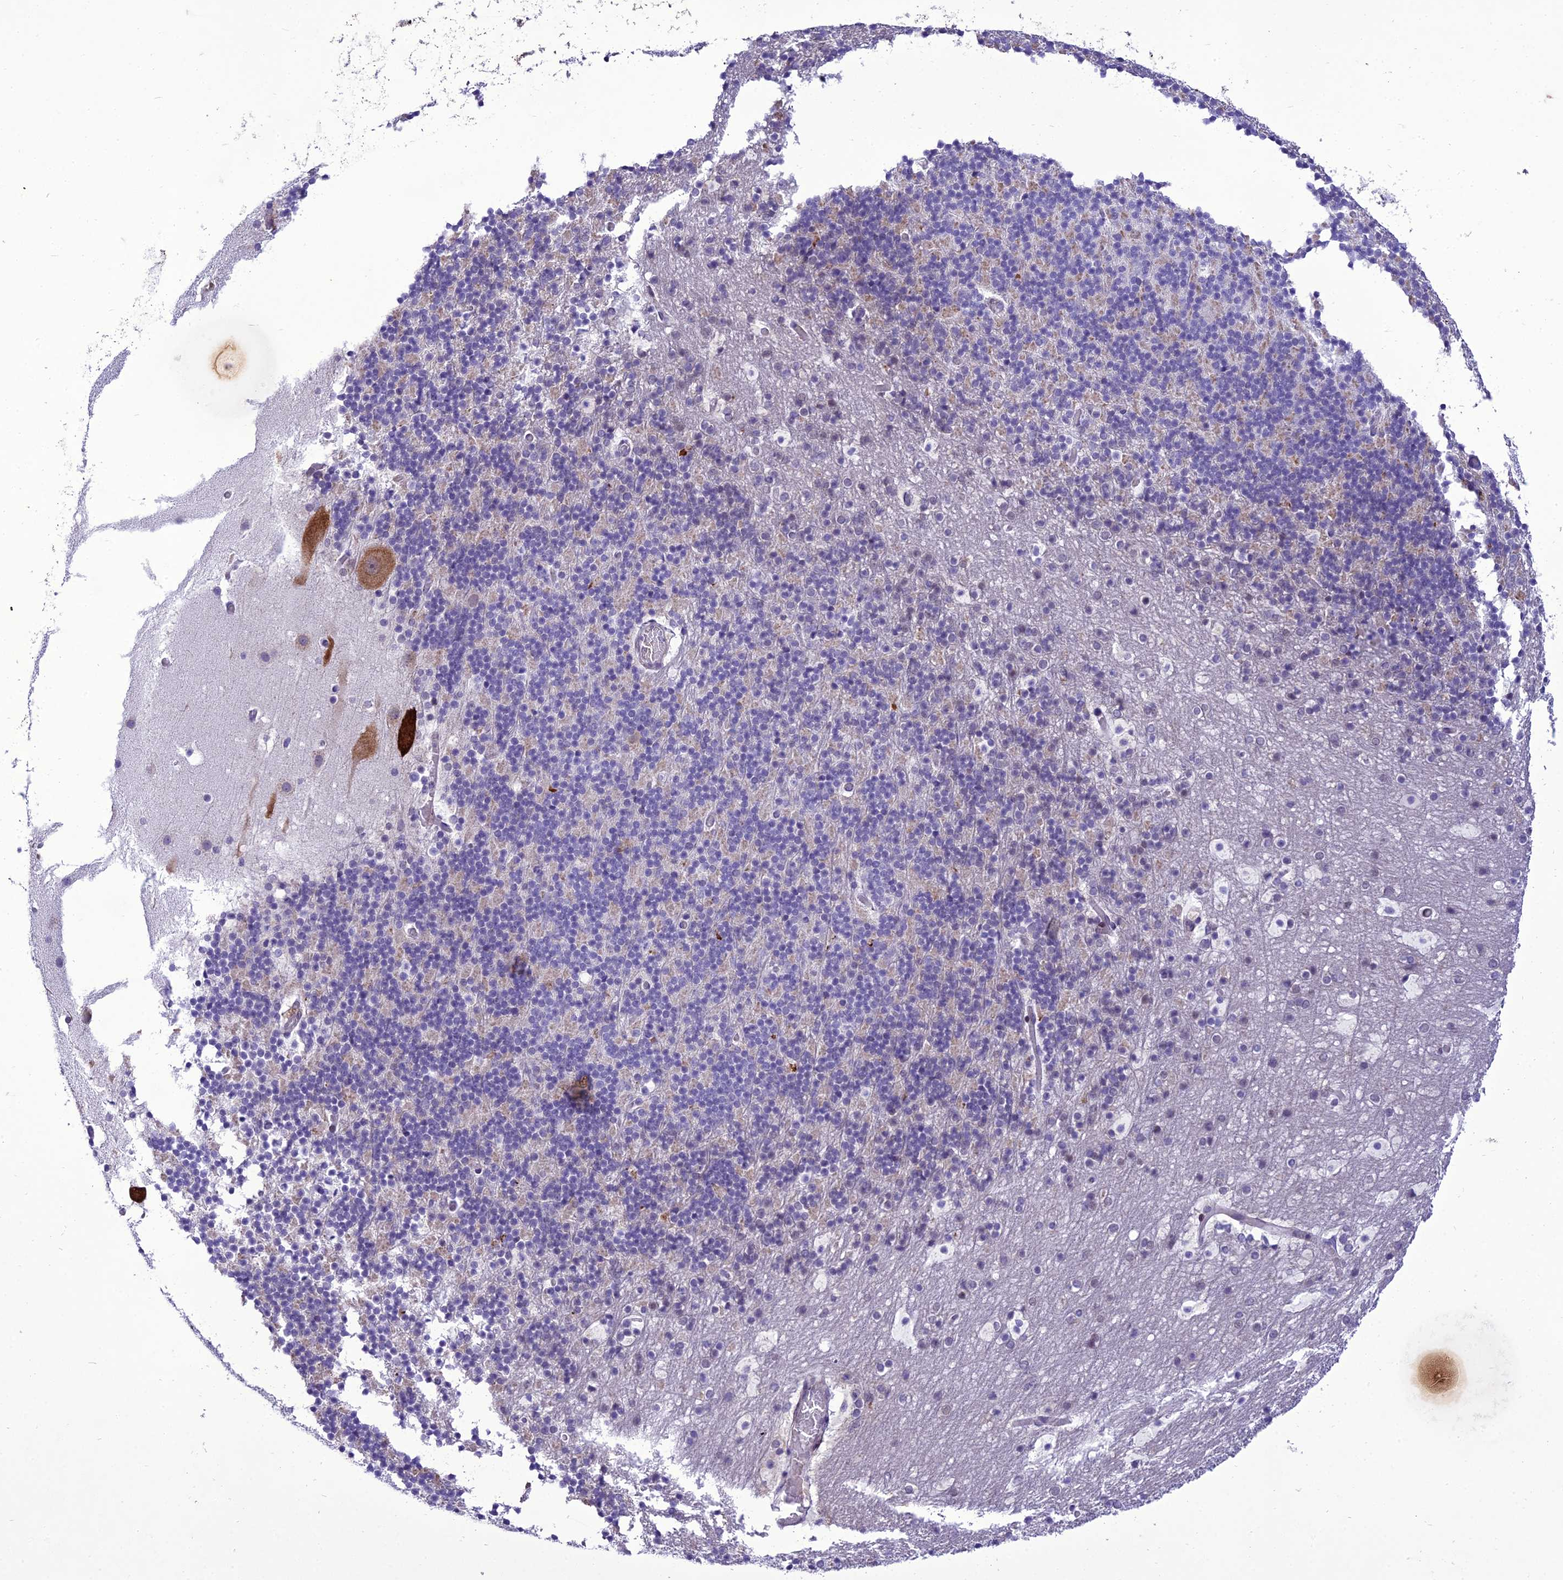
{"staining": {"intensity": "weak", "quantity": "<25%", "location": "cytoplasmic/membranous"}, "tissue": "cerebellum", "cell_type": "Cells in granular layer", "image_type": "normal", "snomed": [{"axis": "morphology", "description": "Normal tissue, NOS"}, {"axis": "topography", "description": "Cerebellum"}], "caption": "High power microscopy photomicrograph of an immunohistochemistry photomicrograph of normal cerebellum, revealing no significant positivity in cells in granular layer.", "gene": "NEURL2", "patient": {"sex": "male", "age": 57}}